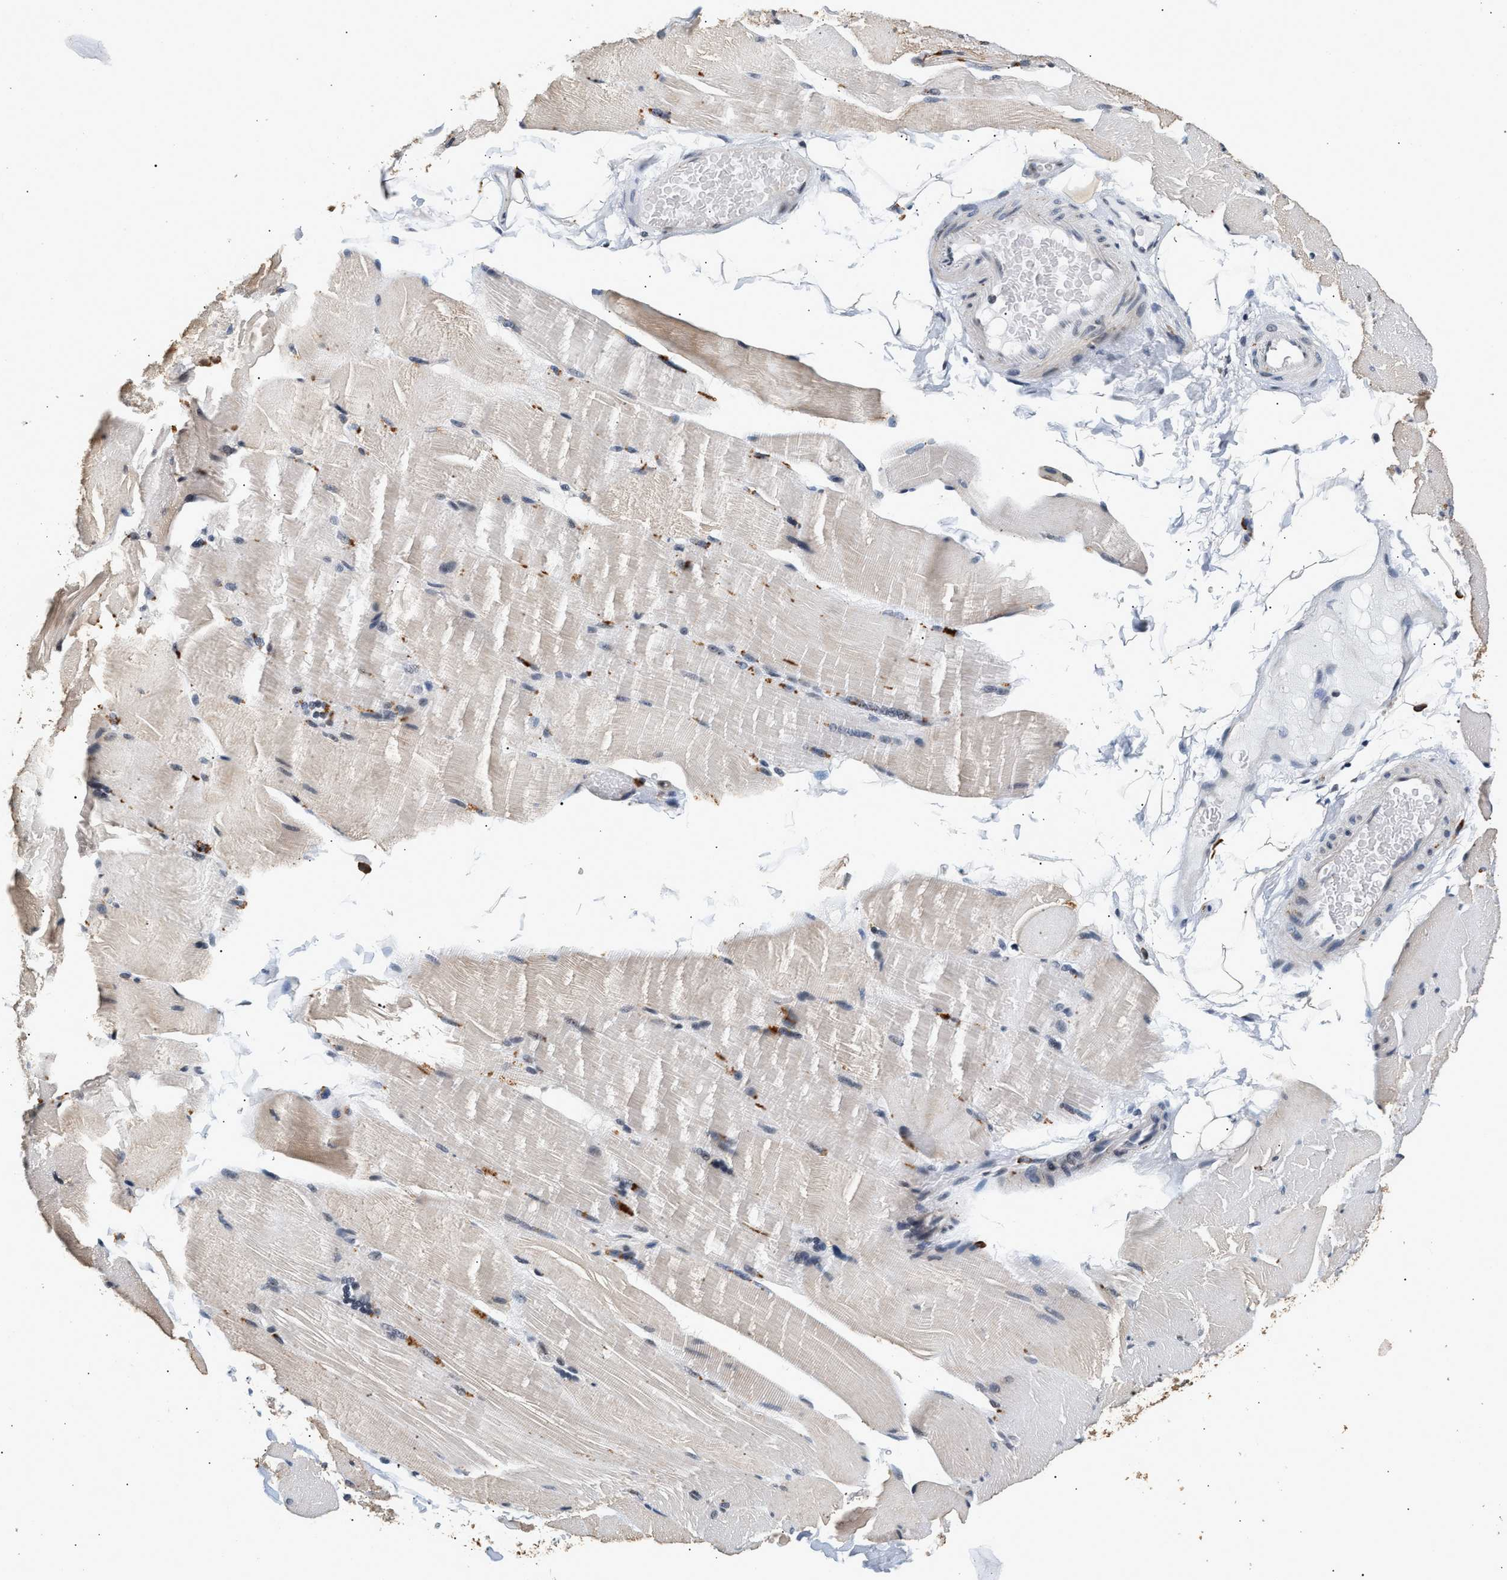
{"staining": {"intensity": "moderate", "quantity": "<25%", "location": "cytoplasmic/membranous"}, "tissue": "skeletal muscle", "cell_type": "Myocytes", "image_type": "normal", "snomed": [{"axis": "morphology", "description": "Normal tissue, NOS"}, {"axis": "topography", "description": "Skin"}, {"axis": "topography", "description": "Skeletal muscle"}], "caption": "Moderate cytoplasmic/membranous staining for a protein is present in about <25% of myocytes of unremarkable skeletal muscle using immunohistochemistry (IHC).", "gene": "THOC1", "patient": {"sex": "male", "age": 83}}